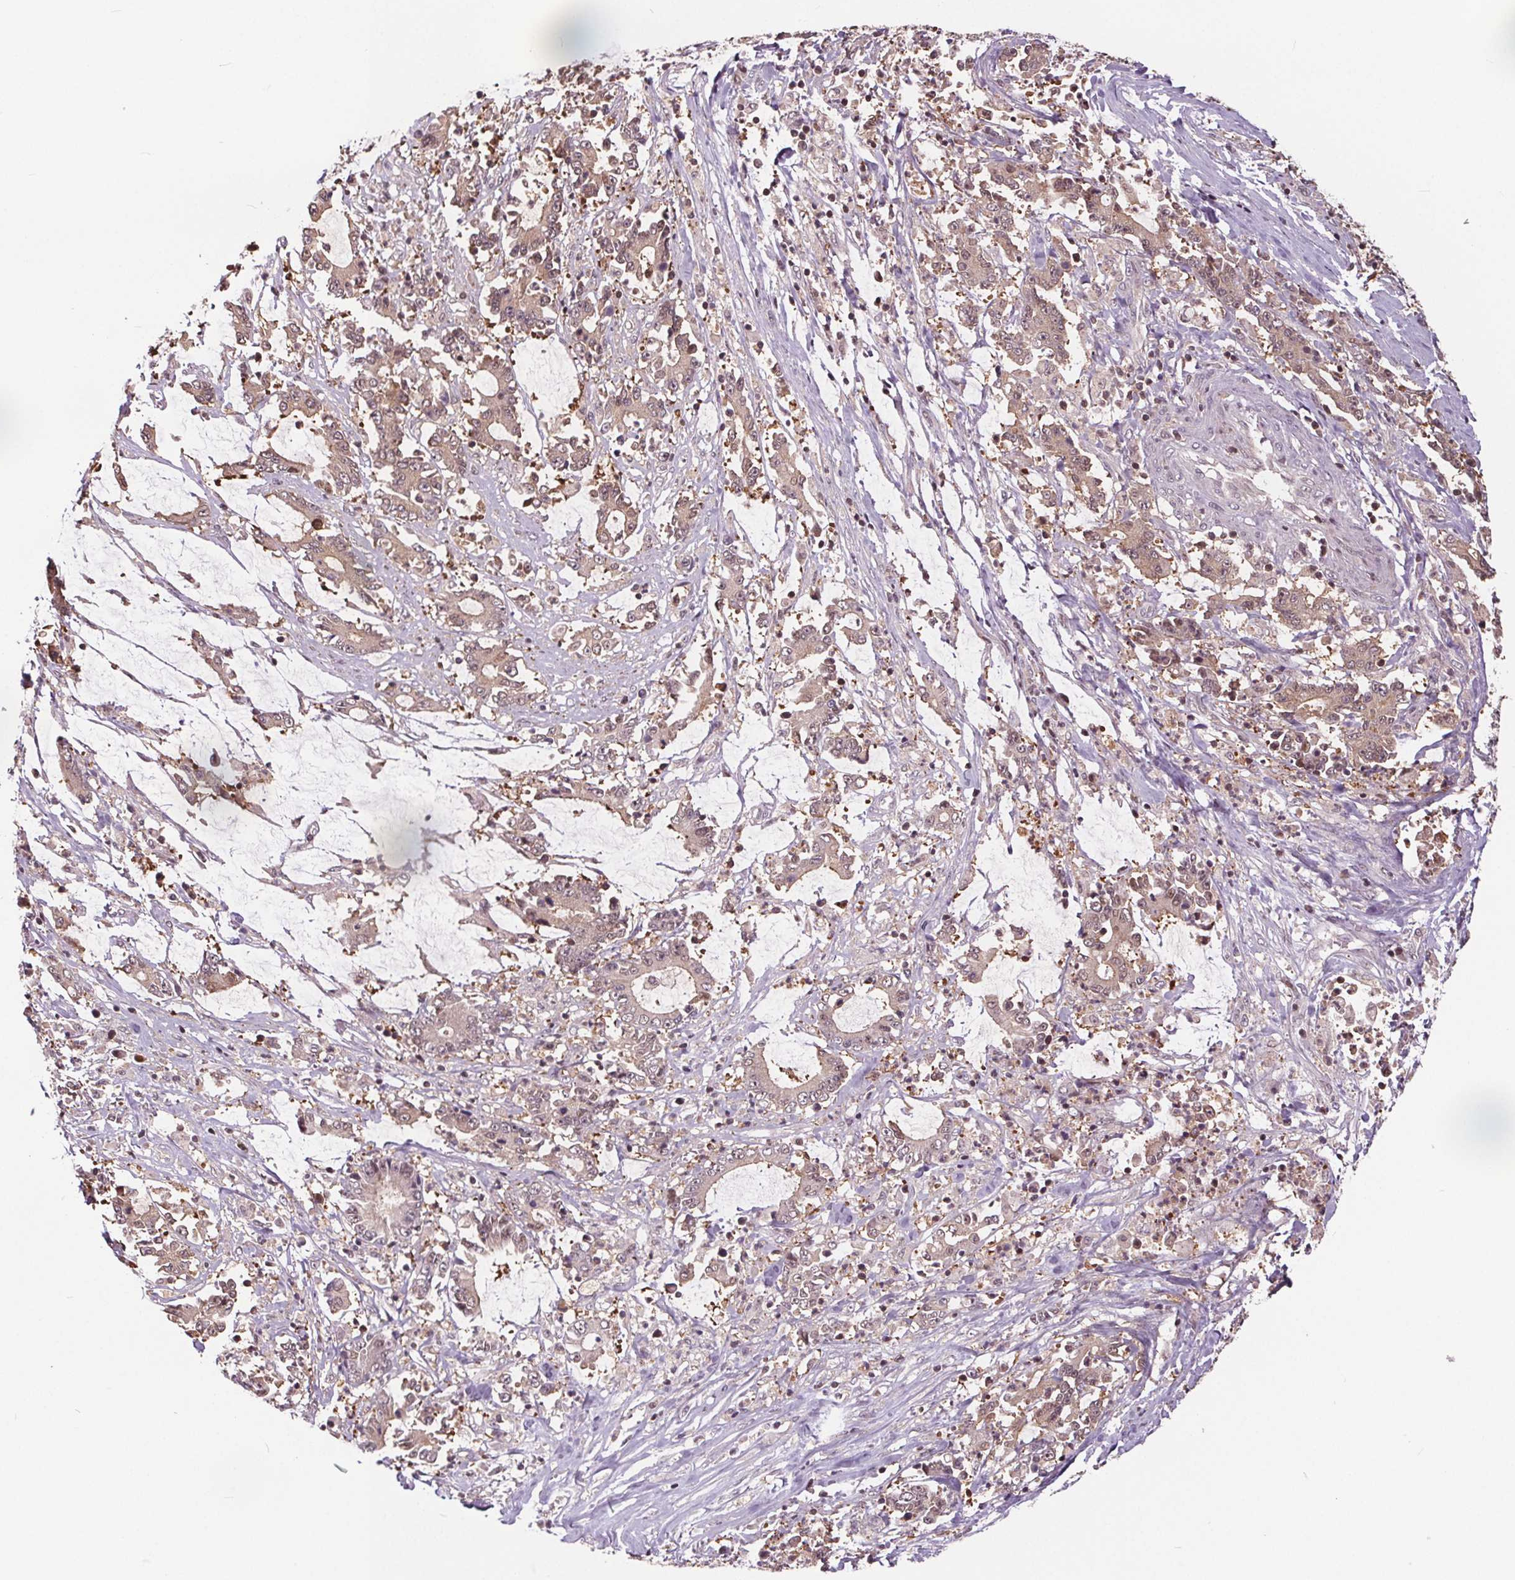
{"staining": {"intensity": "weak", "quantity": "25%-75%", "location": "cytoplasmic/membranous,nuclear"}, "tissue": "stomach cancer", "cell_type": "Tumor cells", "image_type": "cancer", "snomed": [{"axis": "morphology", "description": "Adenocarcinoma, NOS"}, {"axis": "topography", "description": "Stomach, upper"}], "caption": "Stomach cancer (adenocarcinoma) stained with immunohistochemistry demonstrates weak cytoplasmic/membranous and nuclear expression in approximately 25%-75% of tumor cells.", "gene": "HIF1AN", "patient": {"sex": "male", "age": 68}}